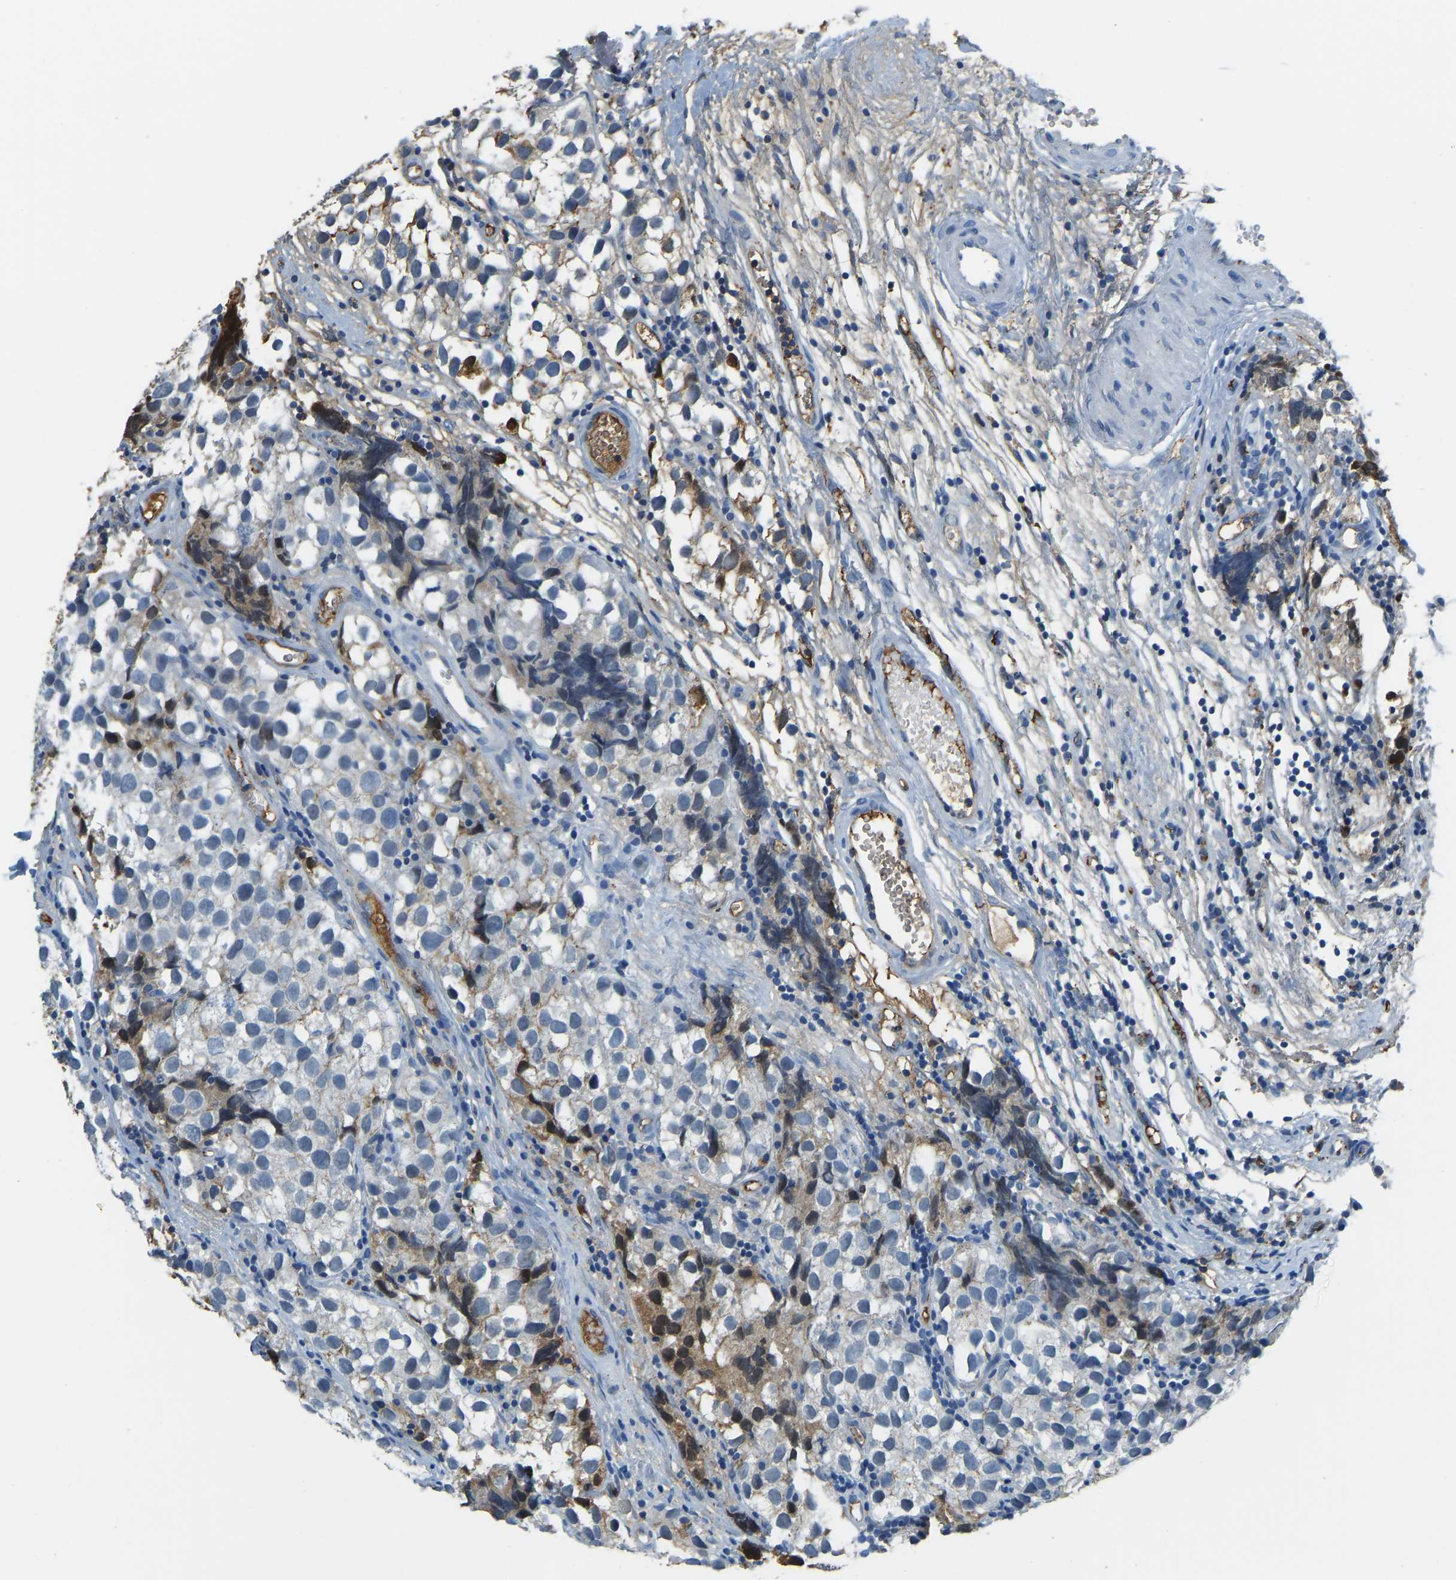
{"staining": {"intensity": "negative", "quantity": "none", "location": "none"}, "tissue": "testis cancer", "cell_type": "Tumor cells", "image_type": "cancer", "snomed": [{"axis": "morphology", "description": "Seminoma, NOS"}, {"axis": "topography", "description": "Testis"}], "caption": "This is an immunohistochemistry (IHC) histopathology image of human seminoma (testis). There is no staining in tumor cells.", "gene": "THBS4", "patient": {"sex": "male", "age": 39}}